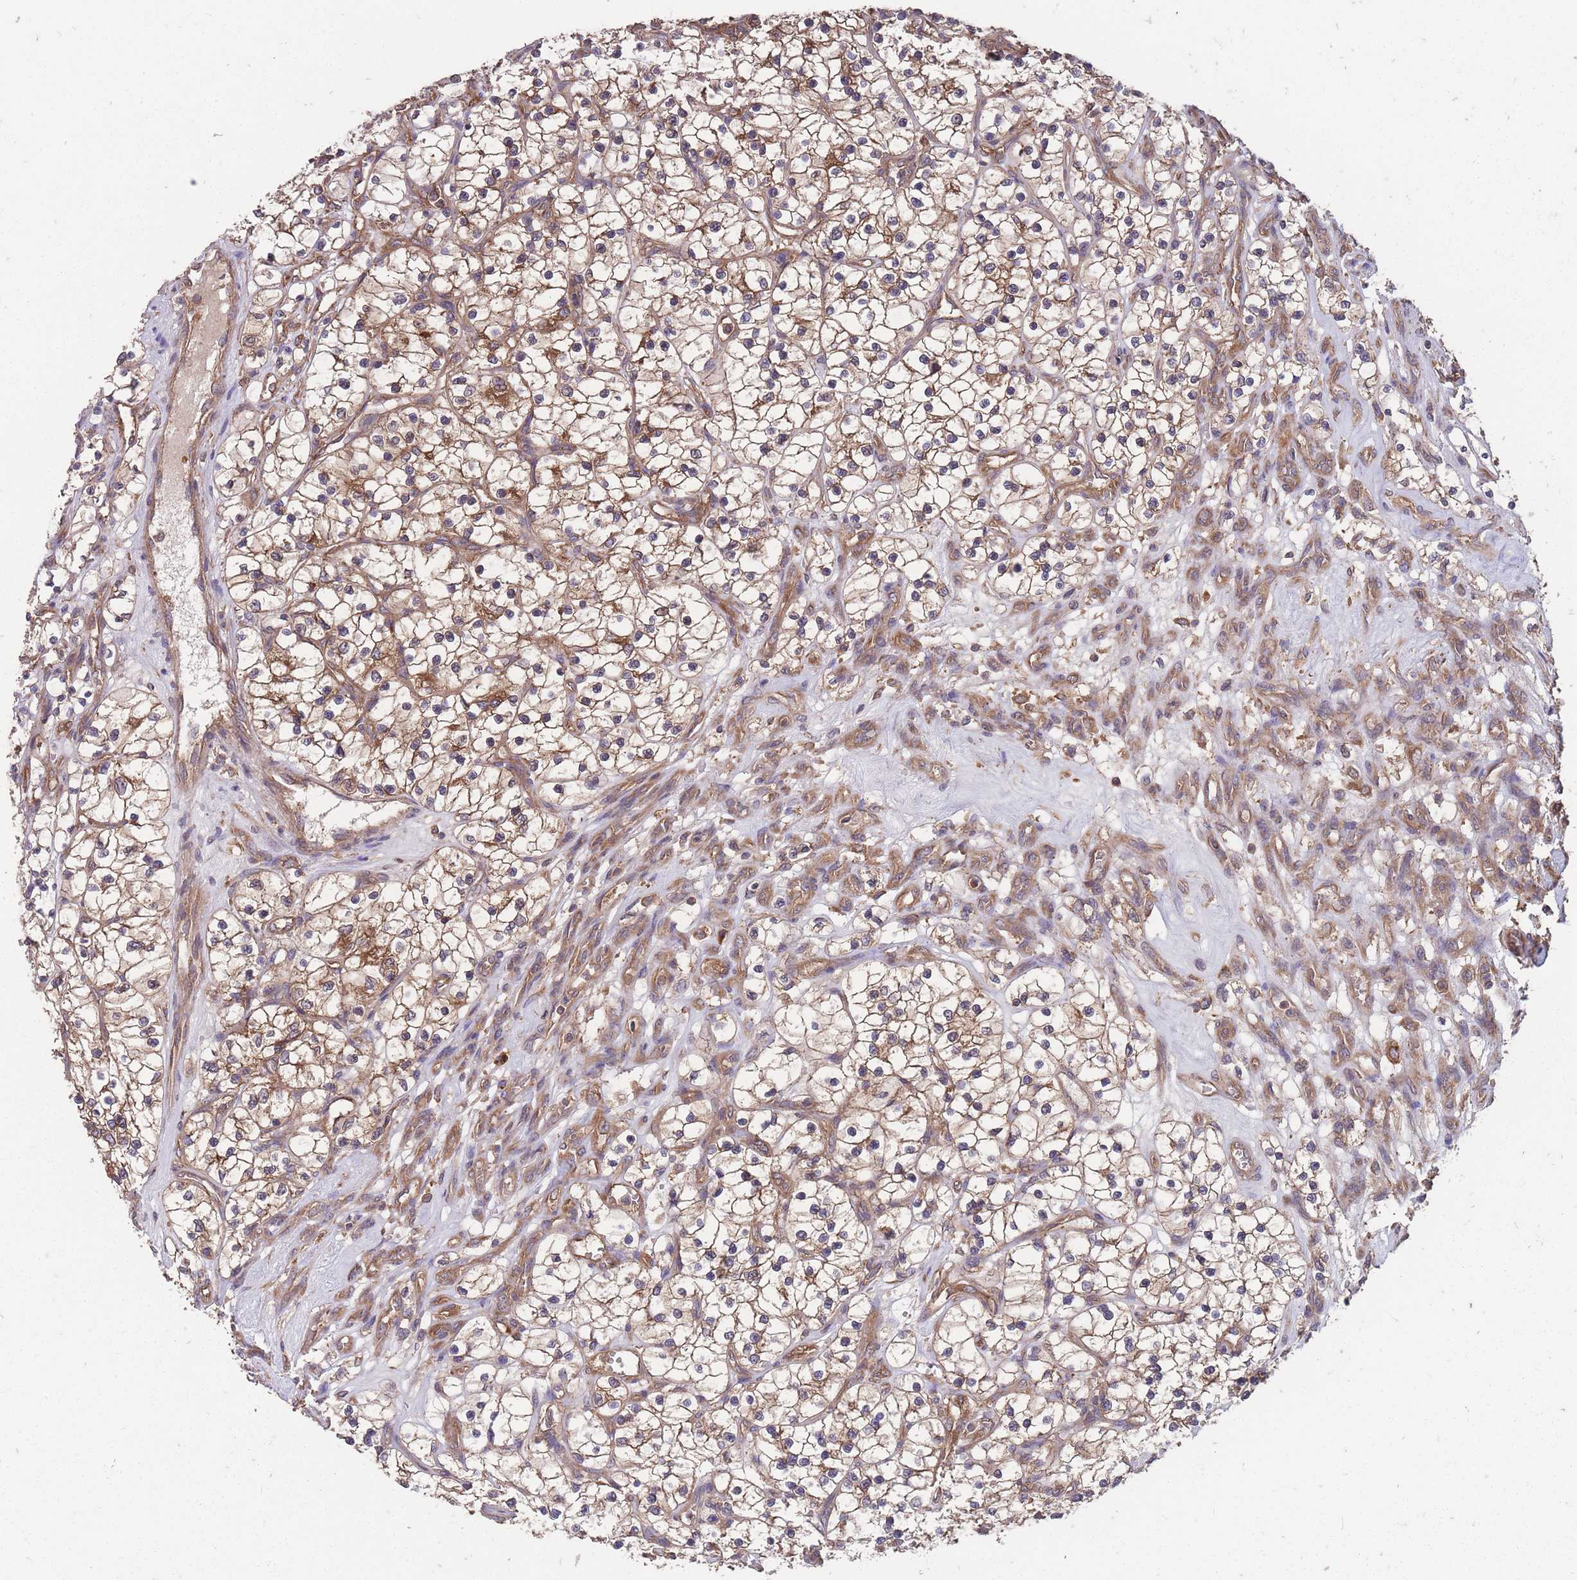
{"staining": {"intensity": "moderate", "quantity": ">75%", "location": "cytoplasmic/membranous"}, "tissue": "renal cancer", "cell_type": "Tumor cells", "image_type": "cancer", "snomed": [{"axis": "morphology", "description": "Adenocarcinoma, NOS"}, {"axis": "topography", "description": "Kidney"}], "caption": "A micrograph showing moderate cytoplasmic/membranous positivity in about >75% of tumor cells in renal cancer, as visualized by brown immunohistochemical staining.", "gene": "ZPR1", "patient": {"sex": "female", "age": 69}}